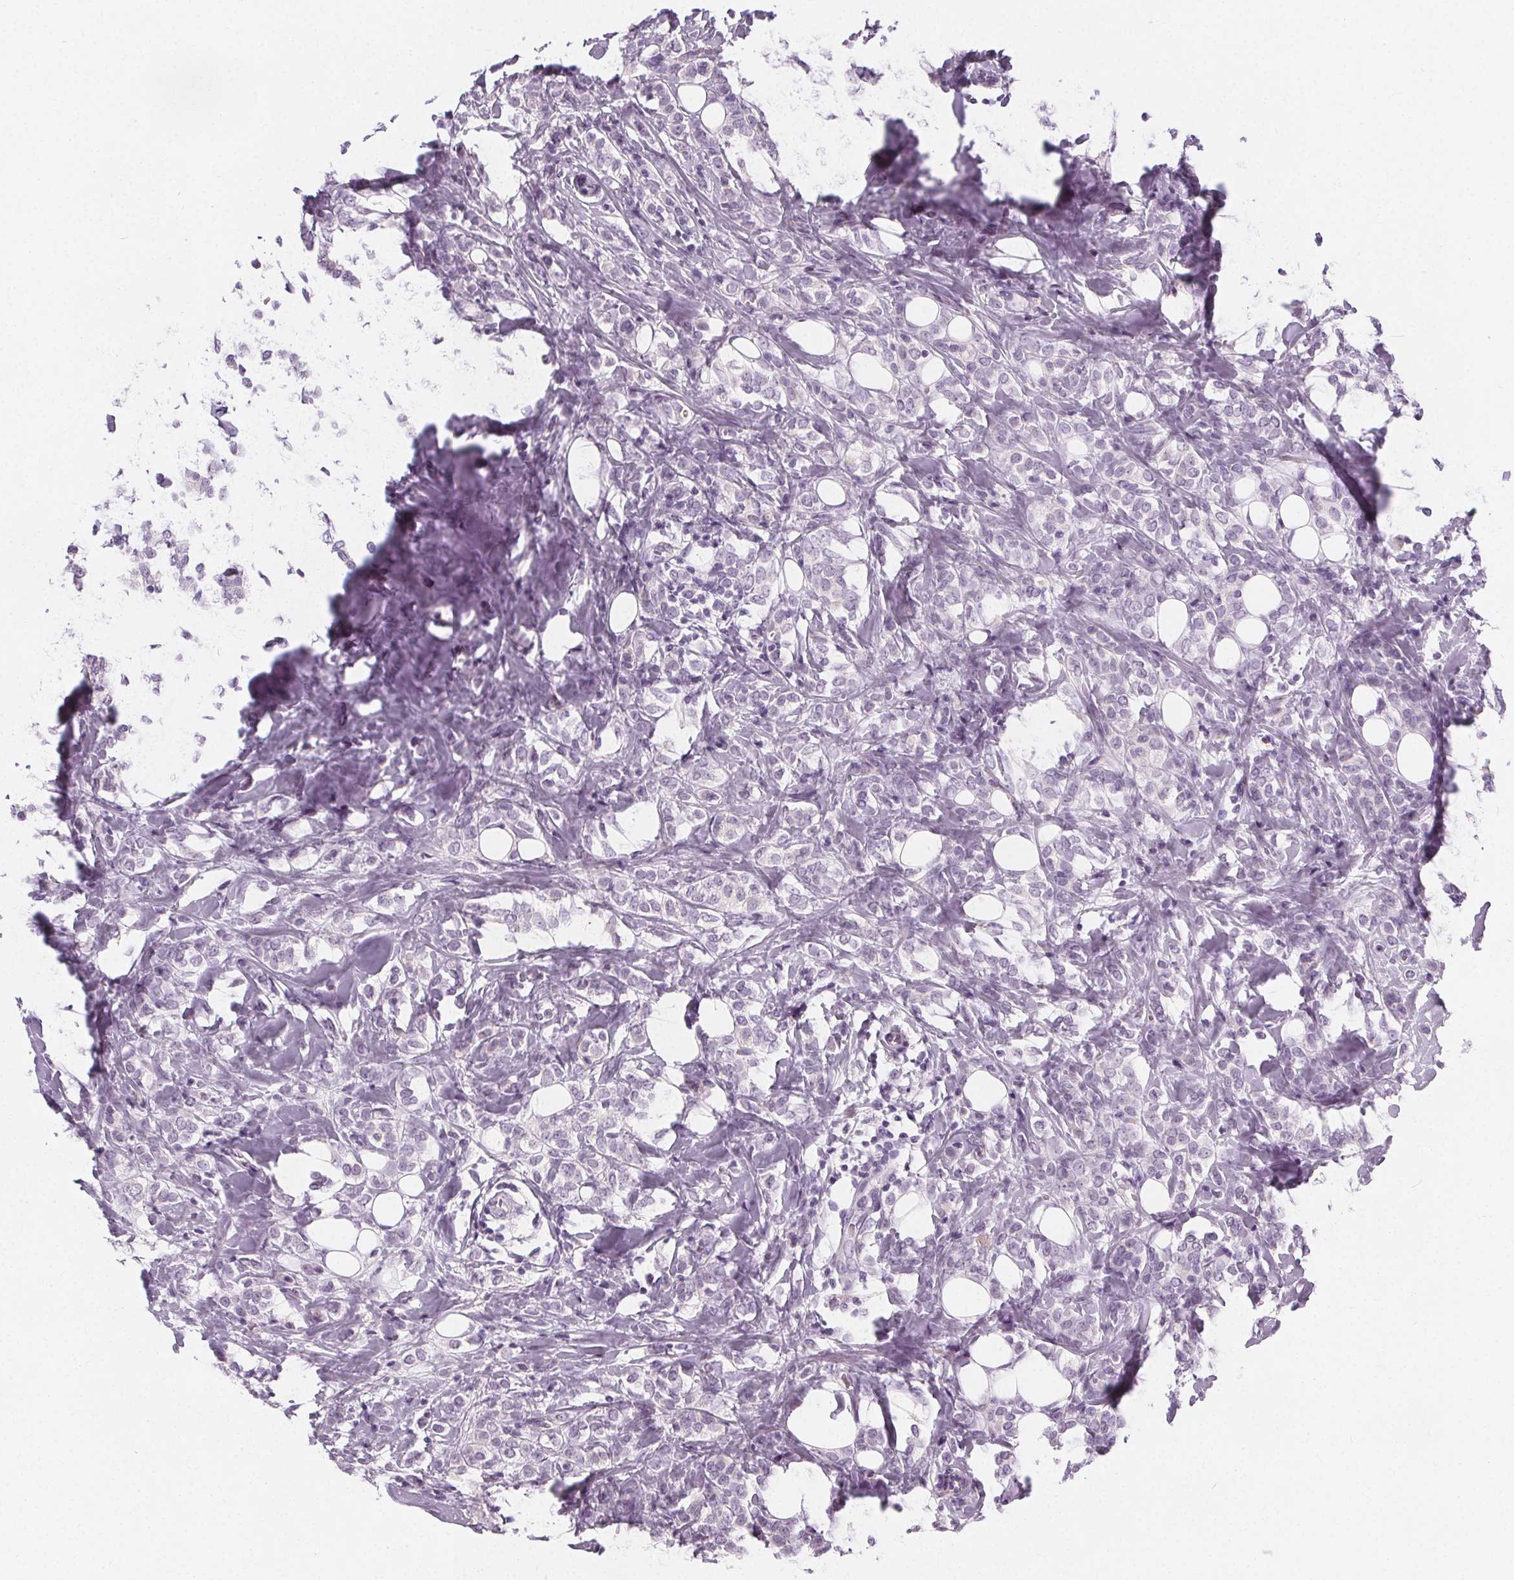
{"staining": {"intensity": "negative", "quantity": "none", "location": "none"}, "tissue": "breast cancer", "cell_type": "Tumor cells", "image_type": "cancer", "snomed": [{"axis": "morphology", "description": "Lobular carcinoma"}, {"axis": "topography", "description": "Breast"}], "caption": "IHC micrograph of breast lobular carcinoma stained for a protein (brown), which displays no expression in tumor cells.", "gene": "SLC5A12", "patient": {"sex": "female", "age": 49}}